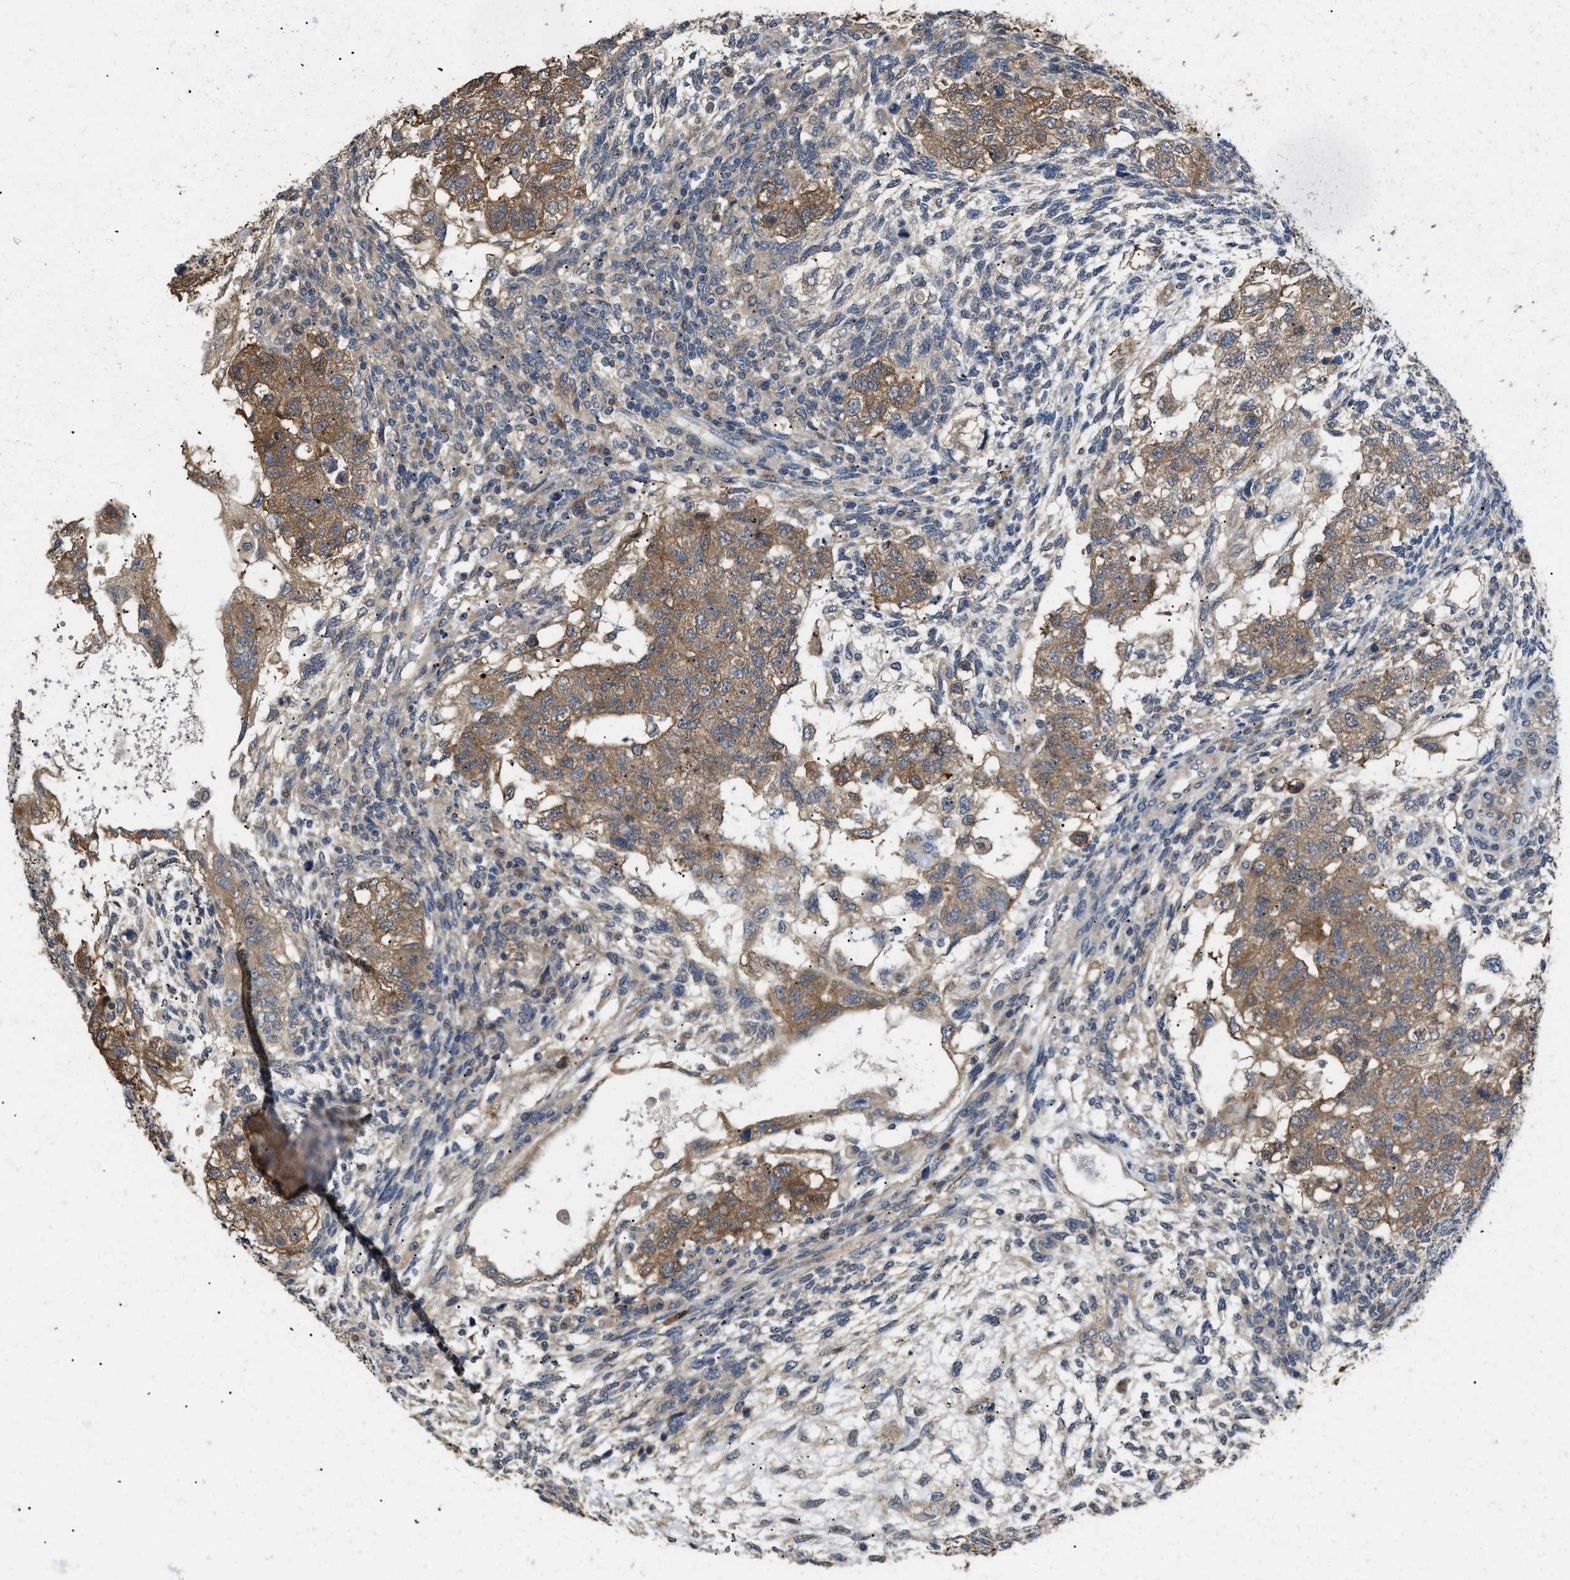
{"staining": {"intensity": "moderate", "quantity": ">75%", "location": "cytoplasmic/membranous"}, "tissue": "testis cancer", "cell_type": "Tumor cells", "image_type": "cancer", "snomed": [{"axis": "morphology", "description": "Normal tissue, NOS"}, {"axis": "morphology", "description": "Carcinoma, Embryonal, NOS"}, {"axis": "topography", "description": "Testis"}], "caption": "Tumor cells demonstrate medium levels of moderate cytoplasmic/membranous expression in approximately >75% of cells in embryonal carcinoma (testis).", "gene": "CSNK1A1", "patient": {"sex": "male", "age": 36}}